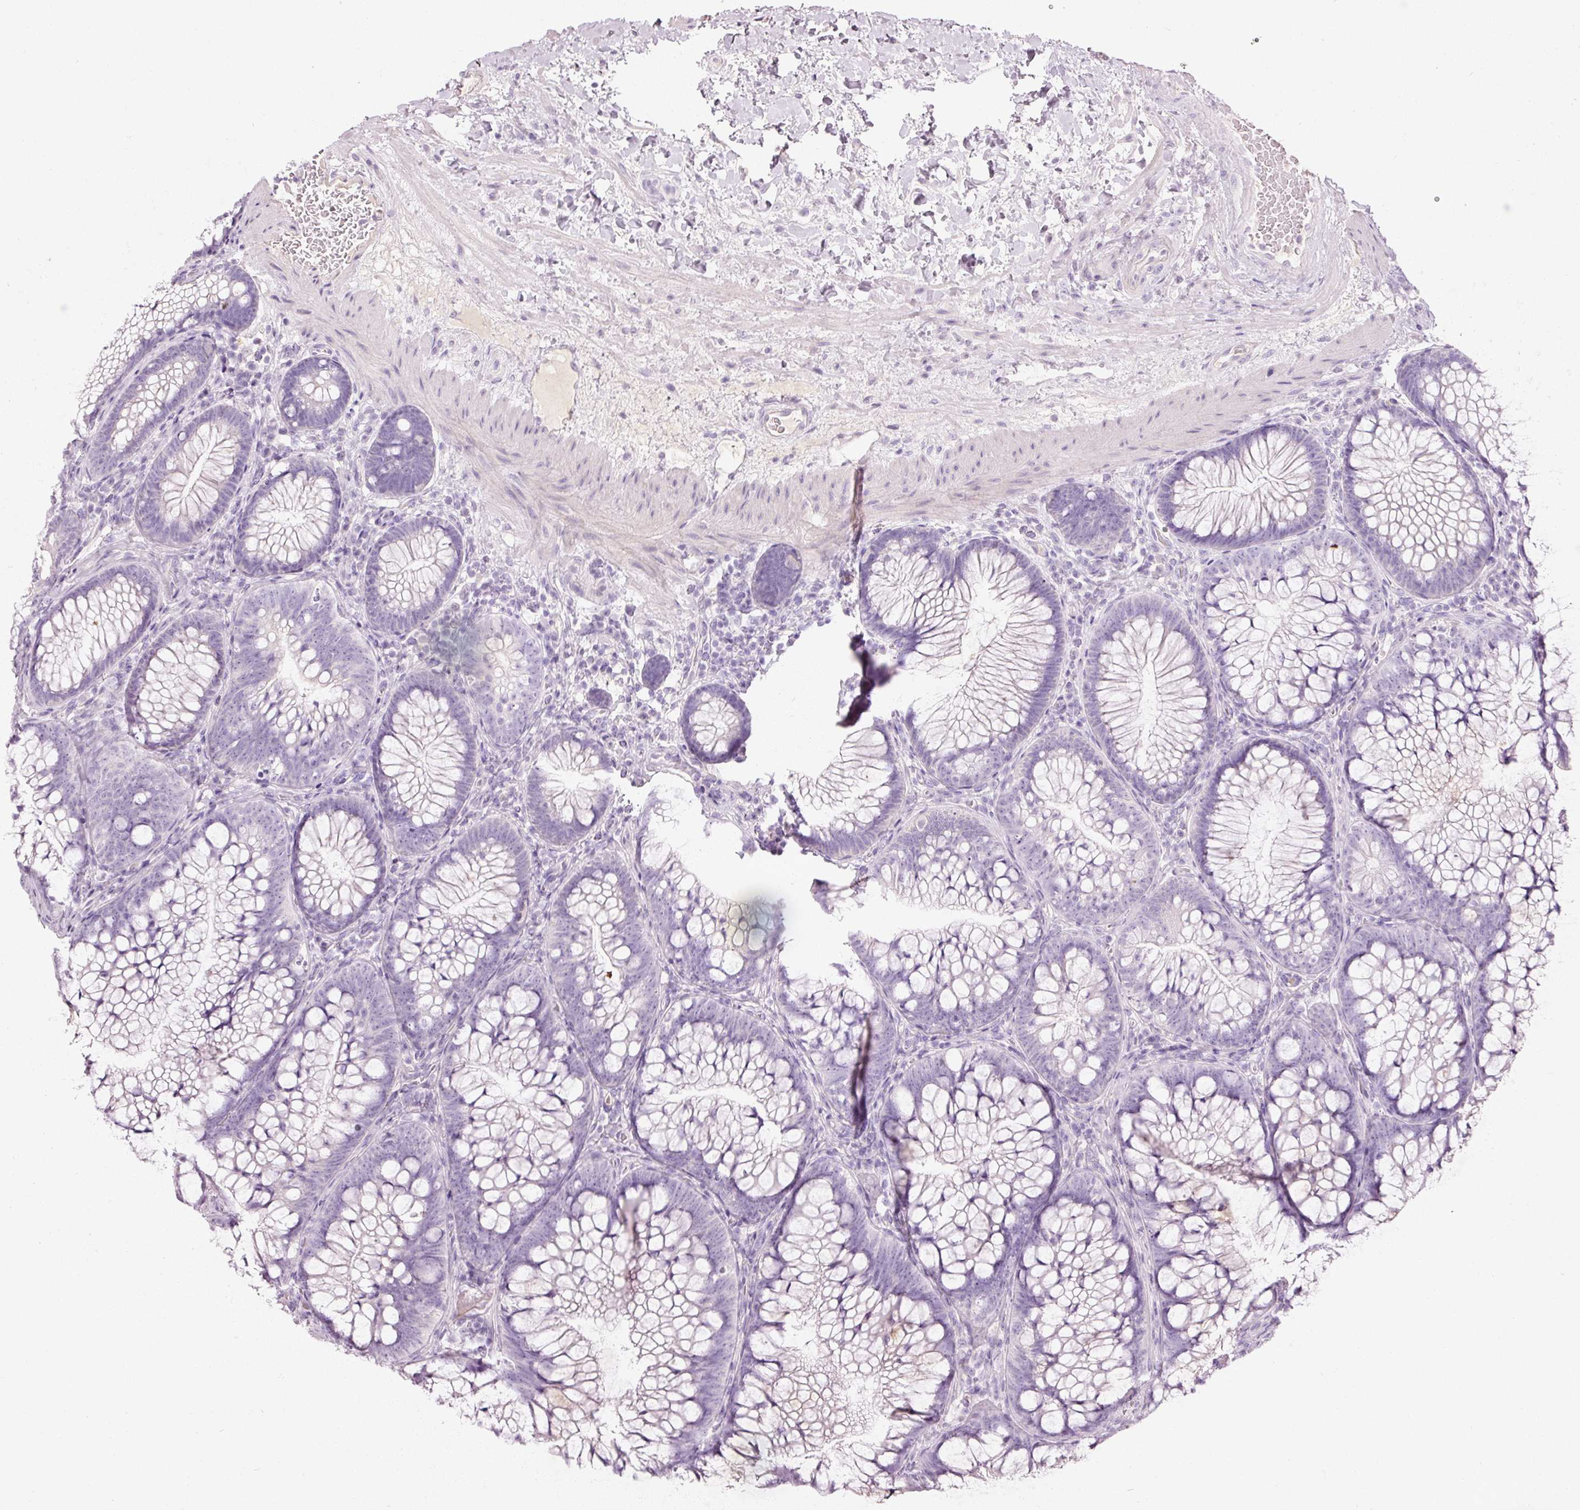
{"staining": {"intensity": "negative", "quantity": "none", "location": "none"}, "tissue": "colon", "cell_type": "Endothelial cells", "image_type": "normal", "snomed": [{"axis": "morphology", "description": "Normal tissue, NOS"}, {"axis": "morphology", "description": "Adenoma, NOS"}, {"axis": "topography", "description": "Soft tissue"}, {"axis": "topography", "description": "Colon"}], "caption": "High power microscopy photomicrograph of an IHC micrograph of normal colon, revealing no significant positivity in endothelial cells.", "gene": "MUC5AC", "patient": {"sex": "male", "age": 47}}